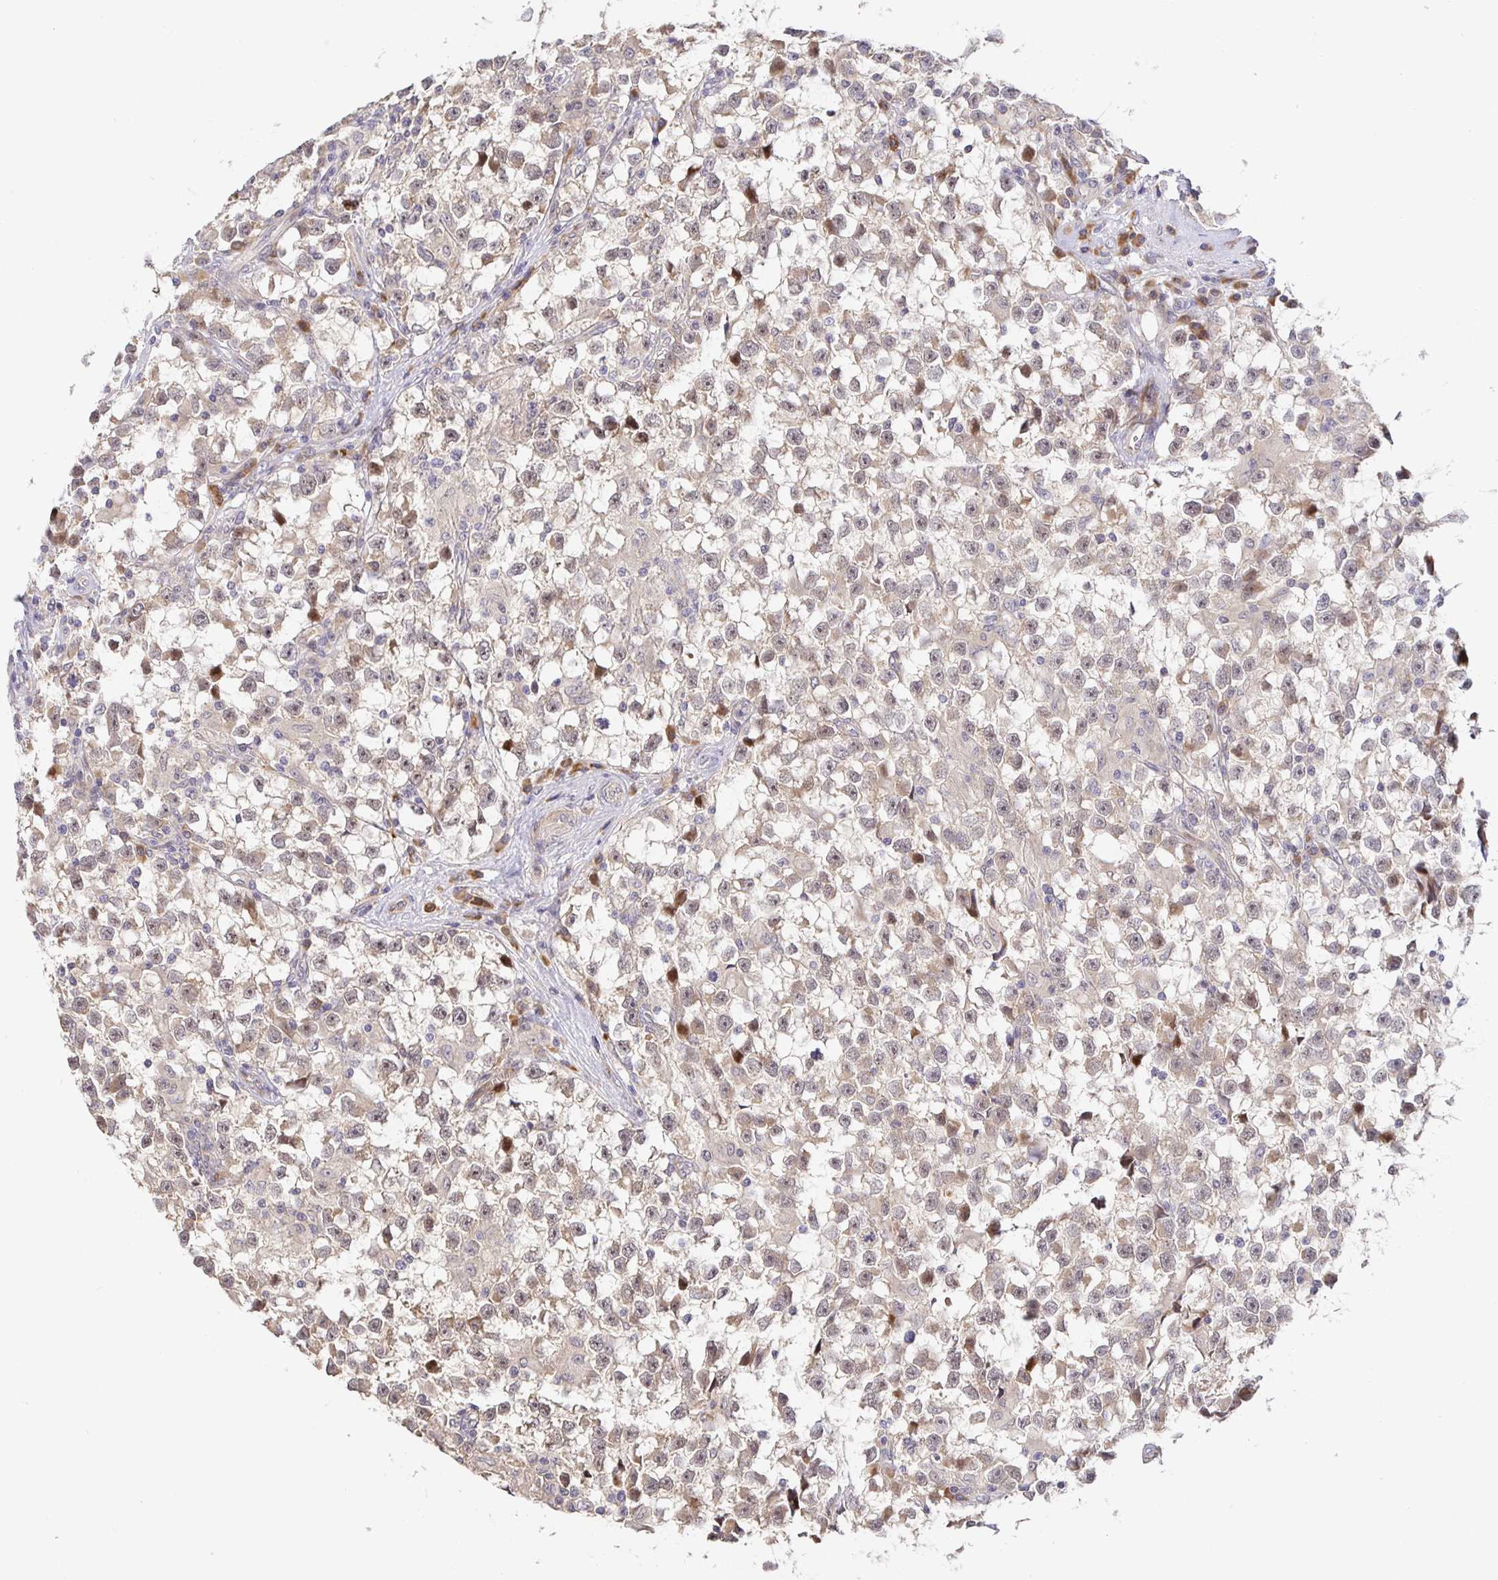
{"staining": {"intensity": "negative", "quantity": "none", "location": "none"}, "tissue": "testis cancer", "cell_type": "Tumor cells", "image_type": "cancer", "snomed": [{"axis": "morphology", "description": "Seminoma, NOS"}, {"axis": "topography", "description": "Testis"}], "caption": "Tumor cells show no significant protein positivity in testis cancer.", "gene": "ZDHHC11", "patient": {"sex": "male", "age": 31}}